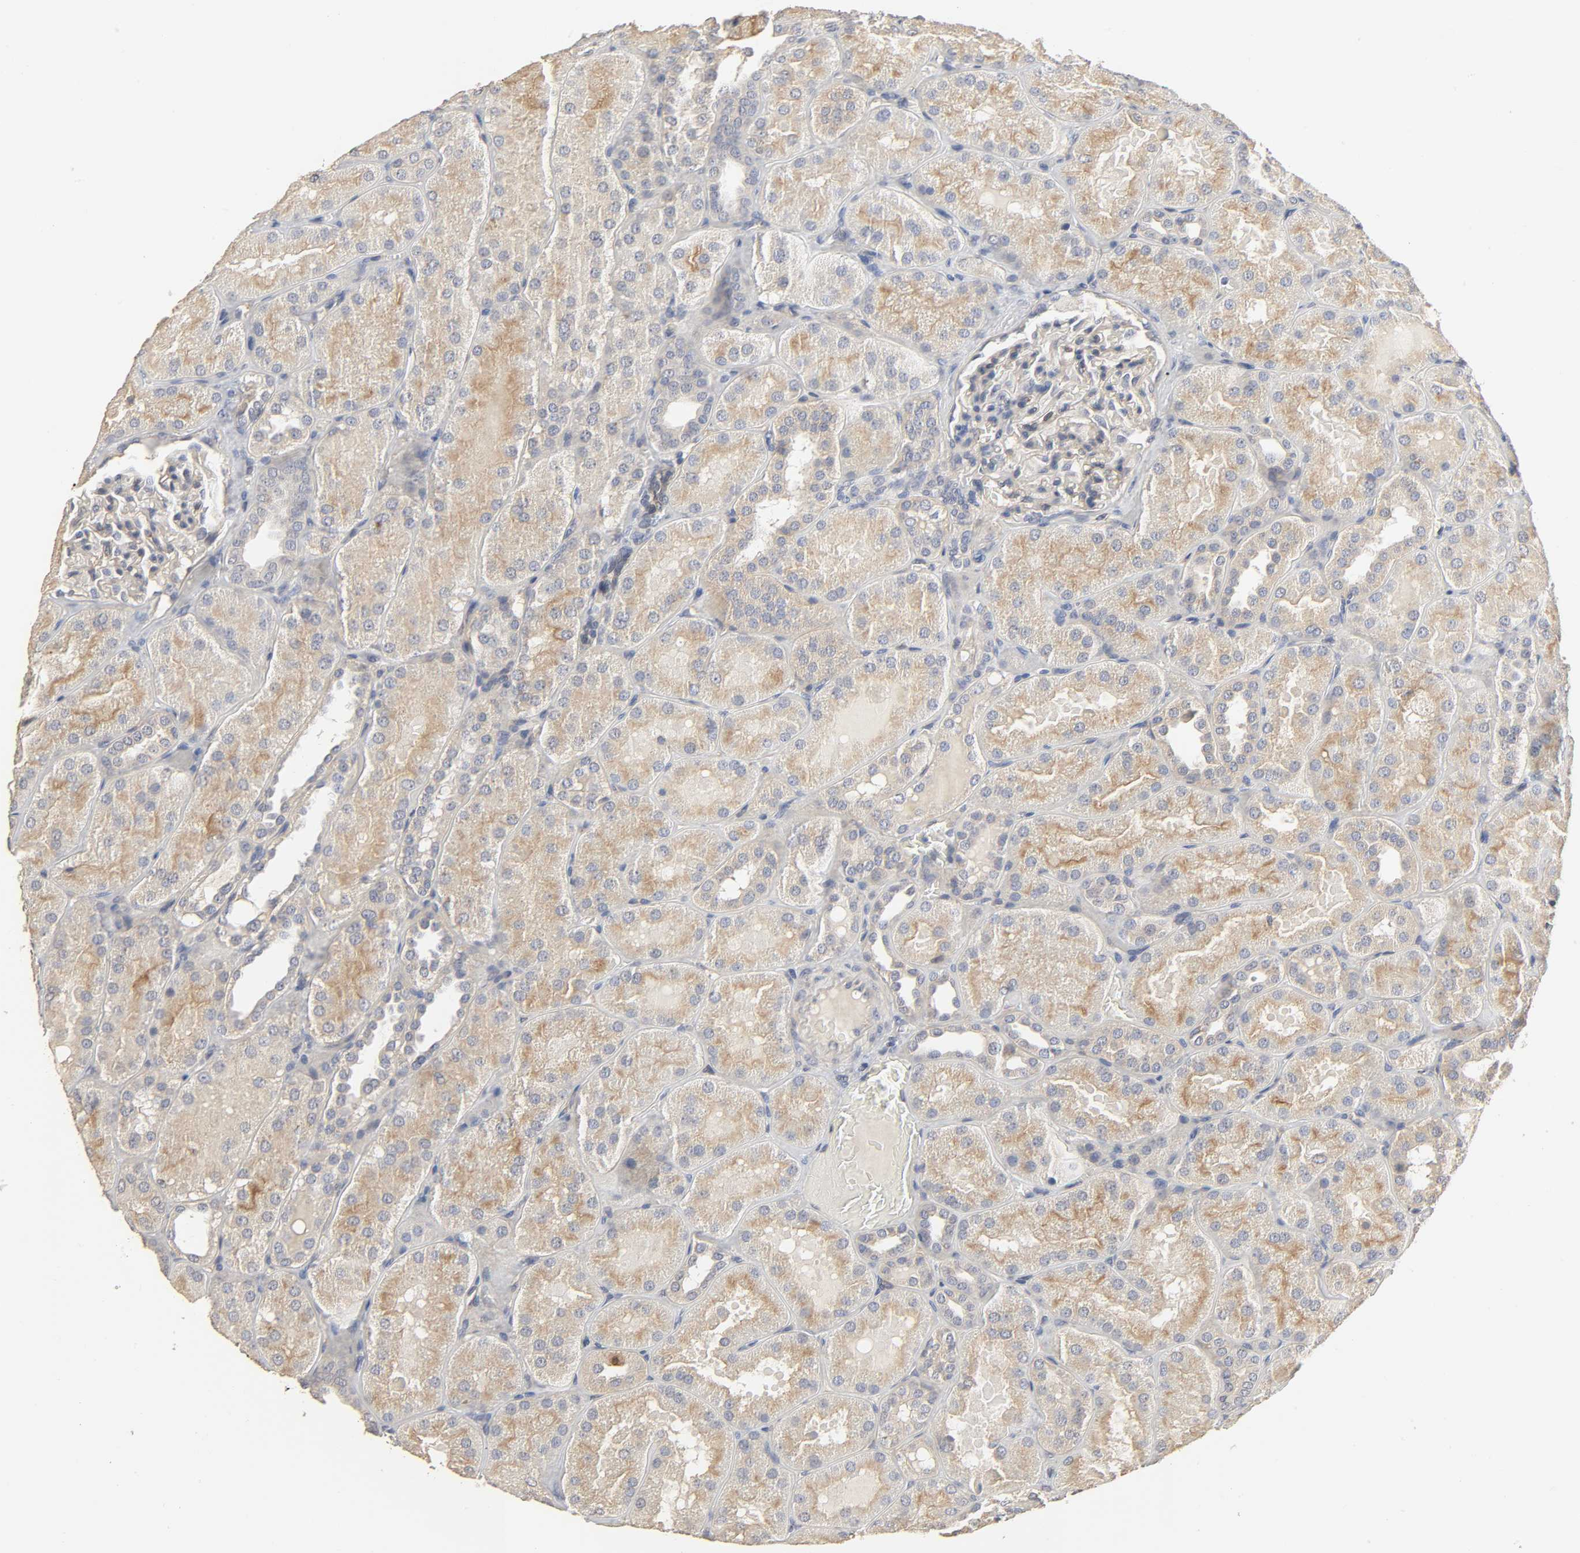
{"staining": {"intensity": "negative", "quantity": "none", "location": "none"}, "tissue": "kidney", "cell_type": "Cells in glomeruli", "image_type": "normal", "snomed": [{"axis": "morphology", "description": "Normal tissue, NOS"}, {"axis": "topography", "description": "Kidney"}], "caption": "DAB immunohistochemical staining of unremarkable human kidney reveals no significant staining in cells in glomeruli.", "gene": "SLC10A2", "patient": {"sex": "male", "age": 28}}